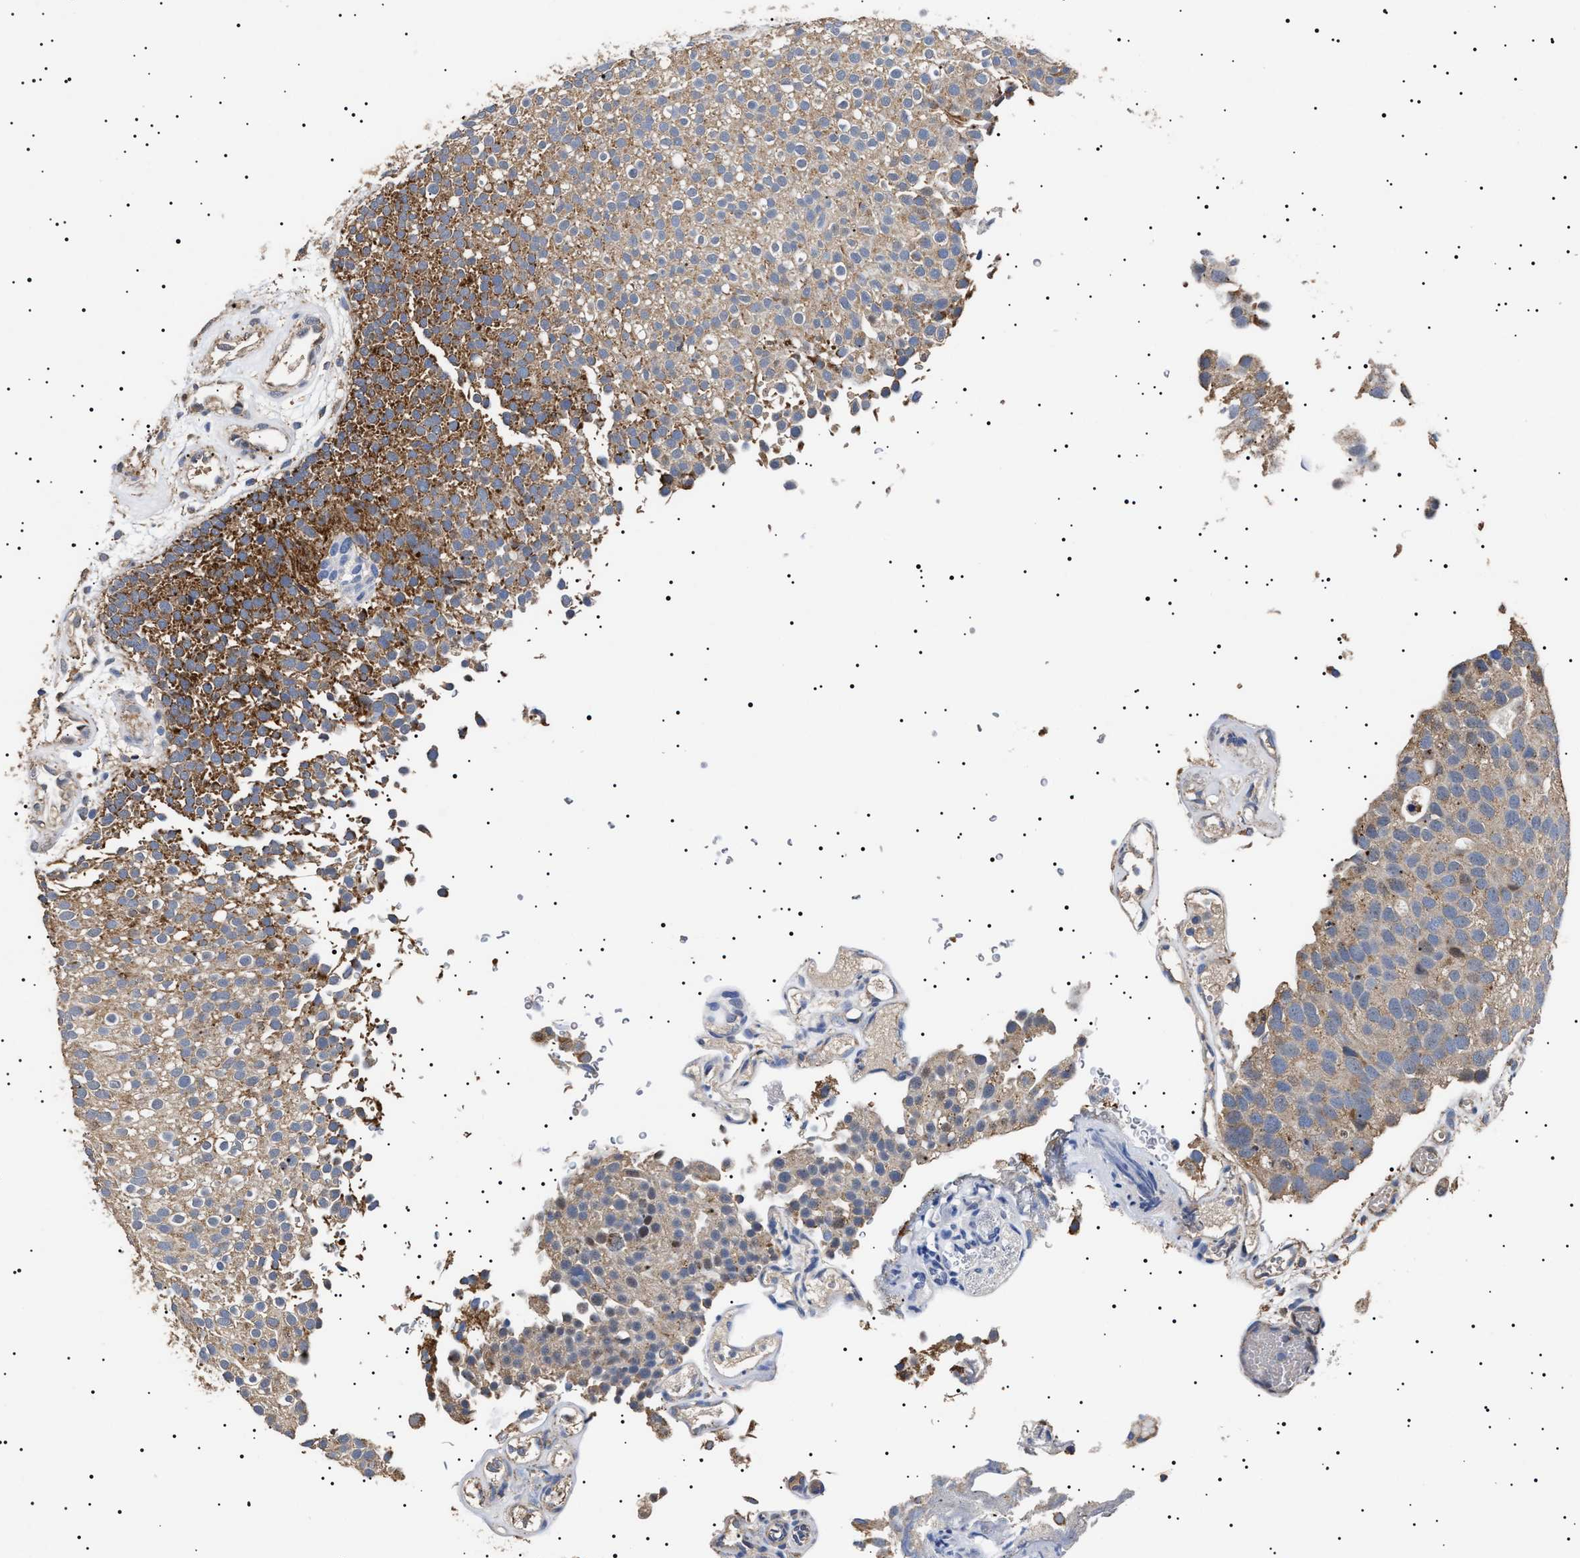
{"staining": {"intensity": "moderate", "quantity": ">75%", "location": "cytoplasmic/membranous"}, "tissue": "urothelial cancer", "cell_type": "Tumor cells", "image_type": "cancer", "snomed": [{"axis": "morphology", "description": "Urothelial carcinoma, Low grade"}, {"axis": "topography", "description": "Urinary bladder"}], "caption": "Urothelial carcinoma (low-grade) tissue reveals moderate cytoplasmic/membranous positivity in approximately >75% of tumor cells, visualized by immunohistochemistry.", "gene": "RAB34", "patient": {"sex": "male", "age": 78}}